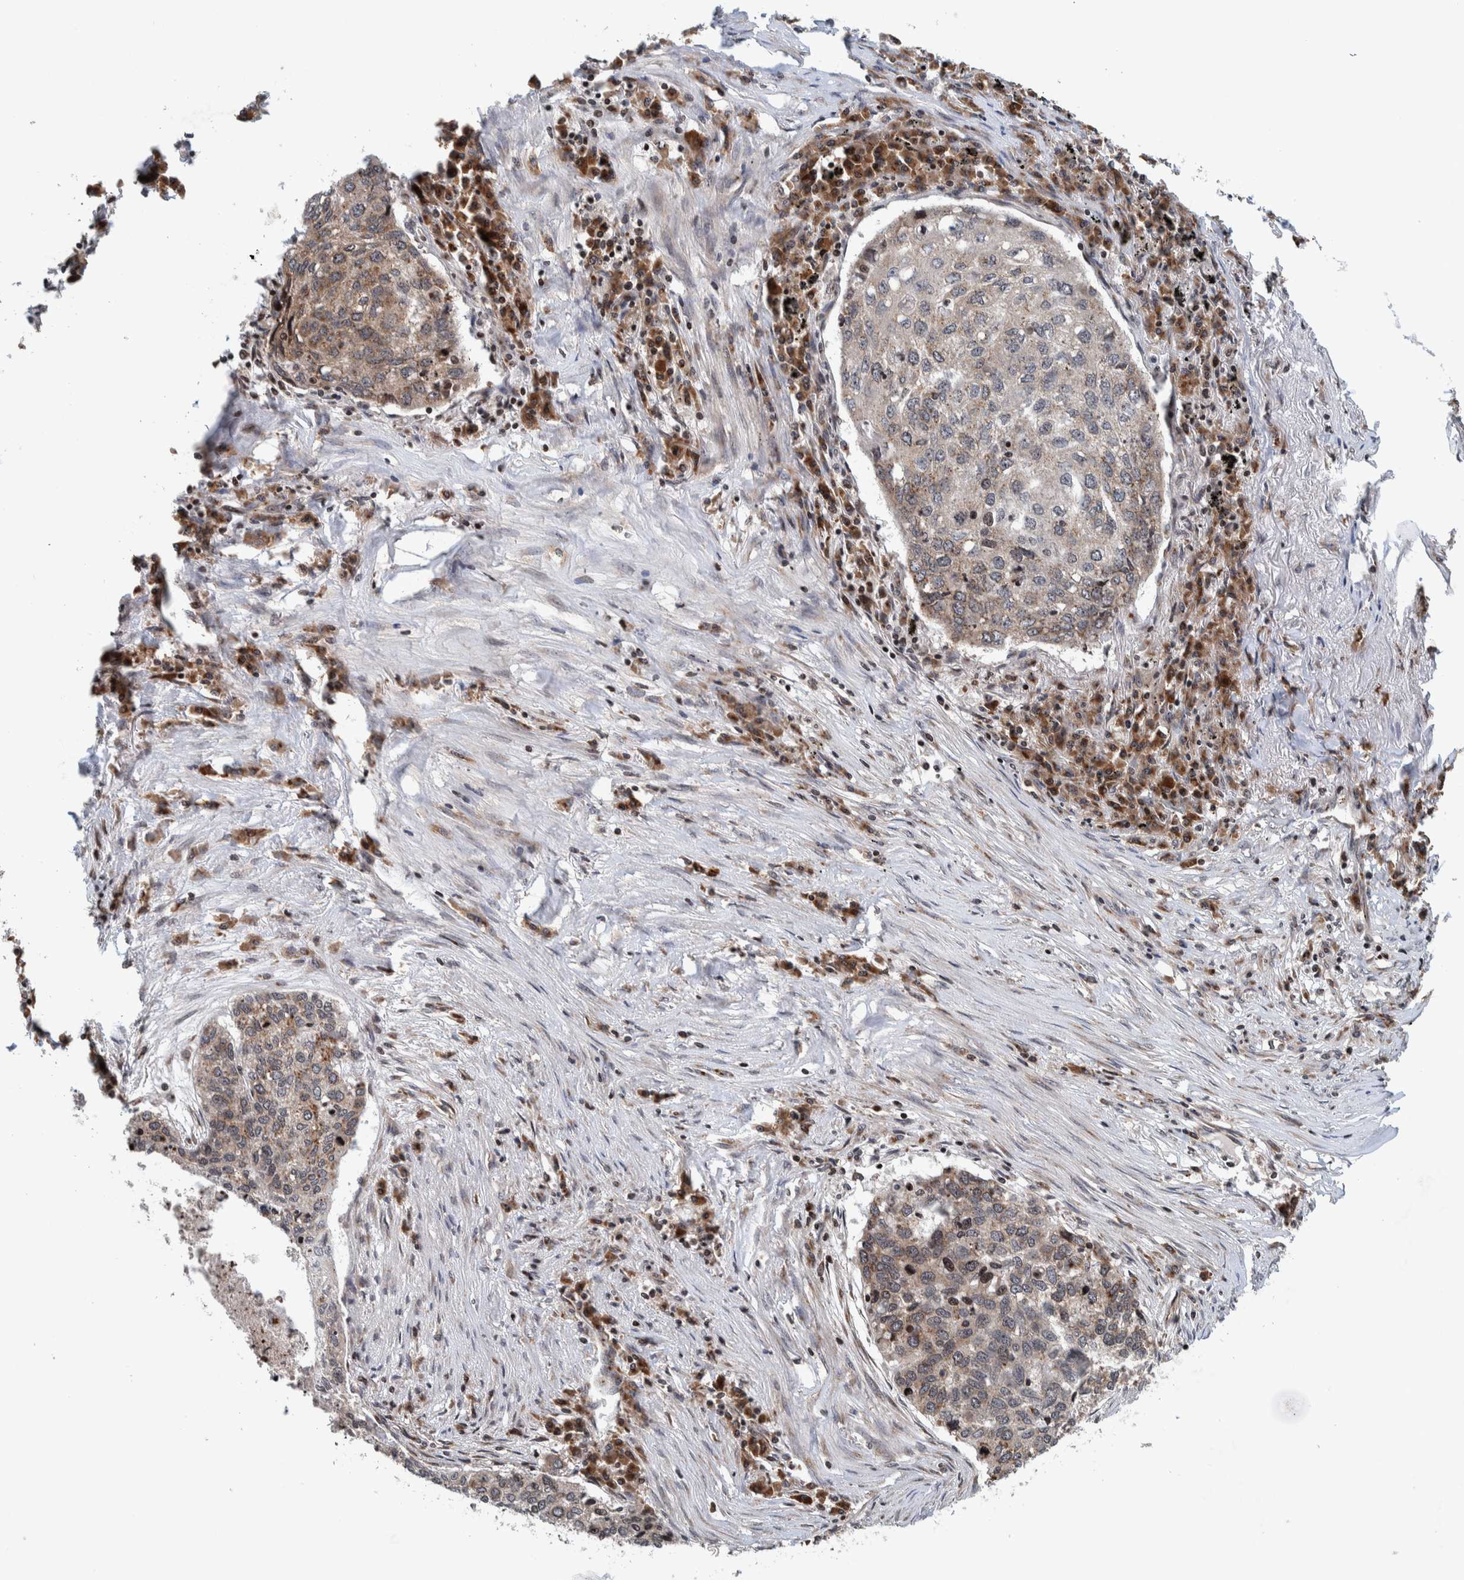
{"staining": {"intensity": "weak", "quantity": "25%-75%", "location": "cytoplasmic/membranous"}, "tissue": "lung cancer", "cell_type": "Tumor cells", "image_type": "cancer", "snomed": [{"axis": "morphology", "description": "Squamous cell carcinoma, NOS"}, {"axis": "topography", "description": "Lung"}], "caption": "The immunohistochemical stain highlights weak cytoplasmic/membranous staining in tumor cells of squamous cell carcinoma (lung) tissue.", "gene": "CCDC182", "patient": {"sex": "female", "age": 63}}